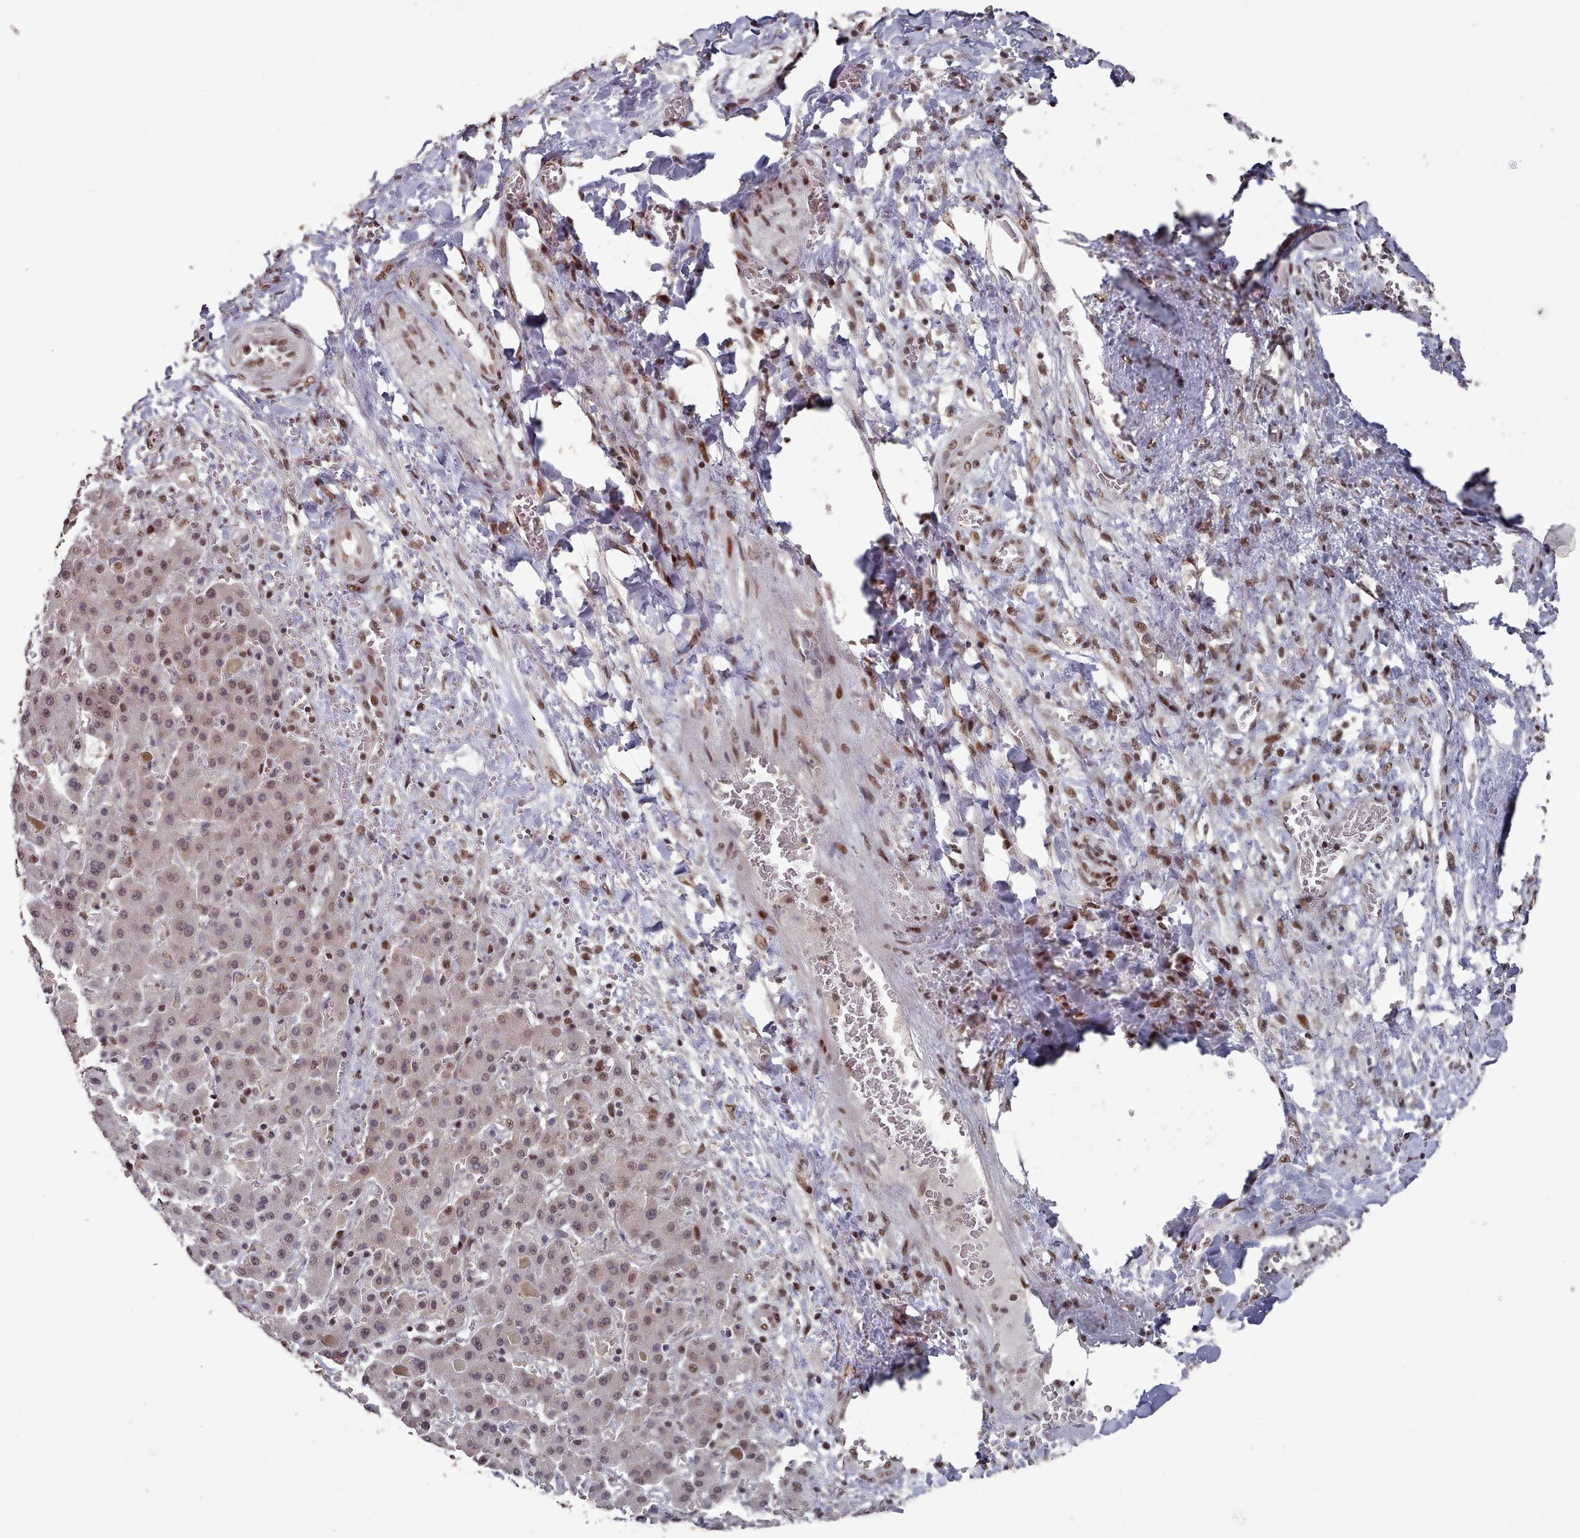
{"staining": {"intensity": "weak", "quantity": ">75%", "location": "nuclear"}, "tissue": "liver cancer", "cell_type": "Tumor cells", "image_type": "cancer", "snomed": [{"axis": "morphology", "description": "Cholangiocarcinoma"}, {"axis": "topography", "description": "Liver"}], "caption": "Approximately >75% of tumor cells in liver cholangiocarcinoma show weak nuclear protein expression as visualized by brown immunohistochemical staining.", "gene": "PNRC2", "patient": {"sex": "female", "age": 52}}